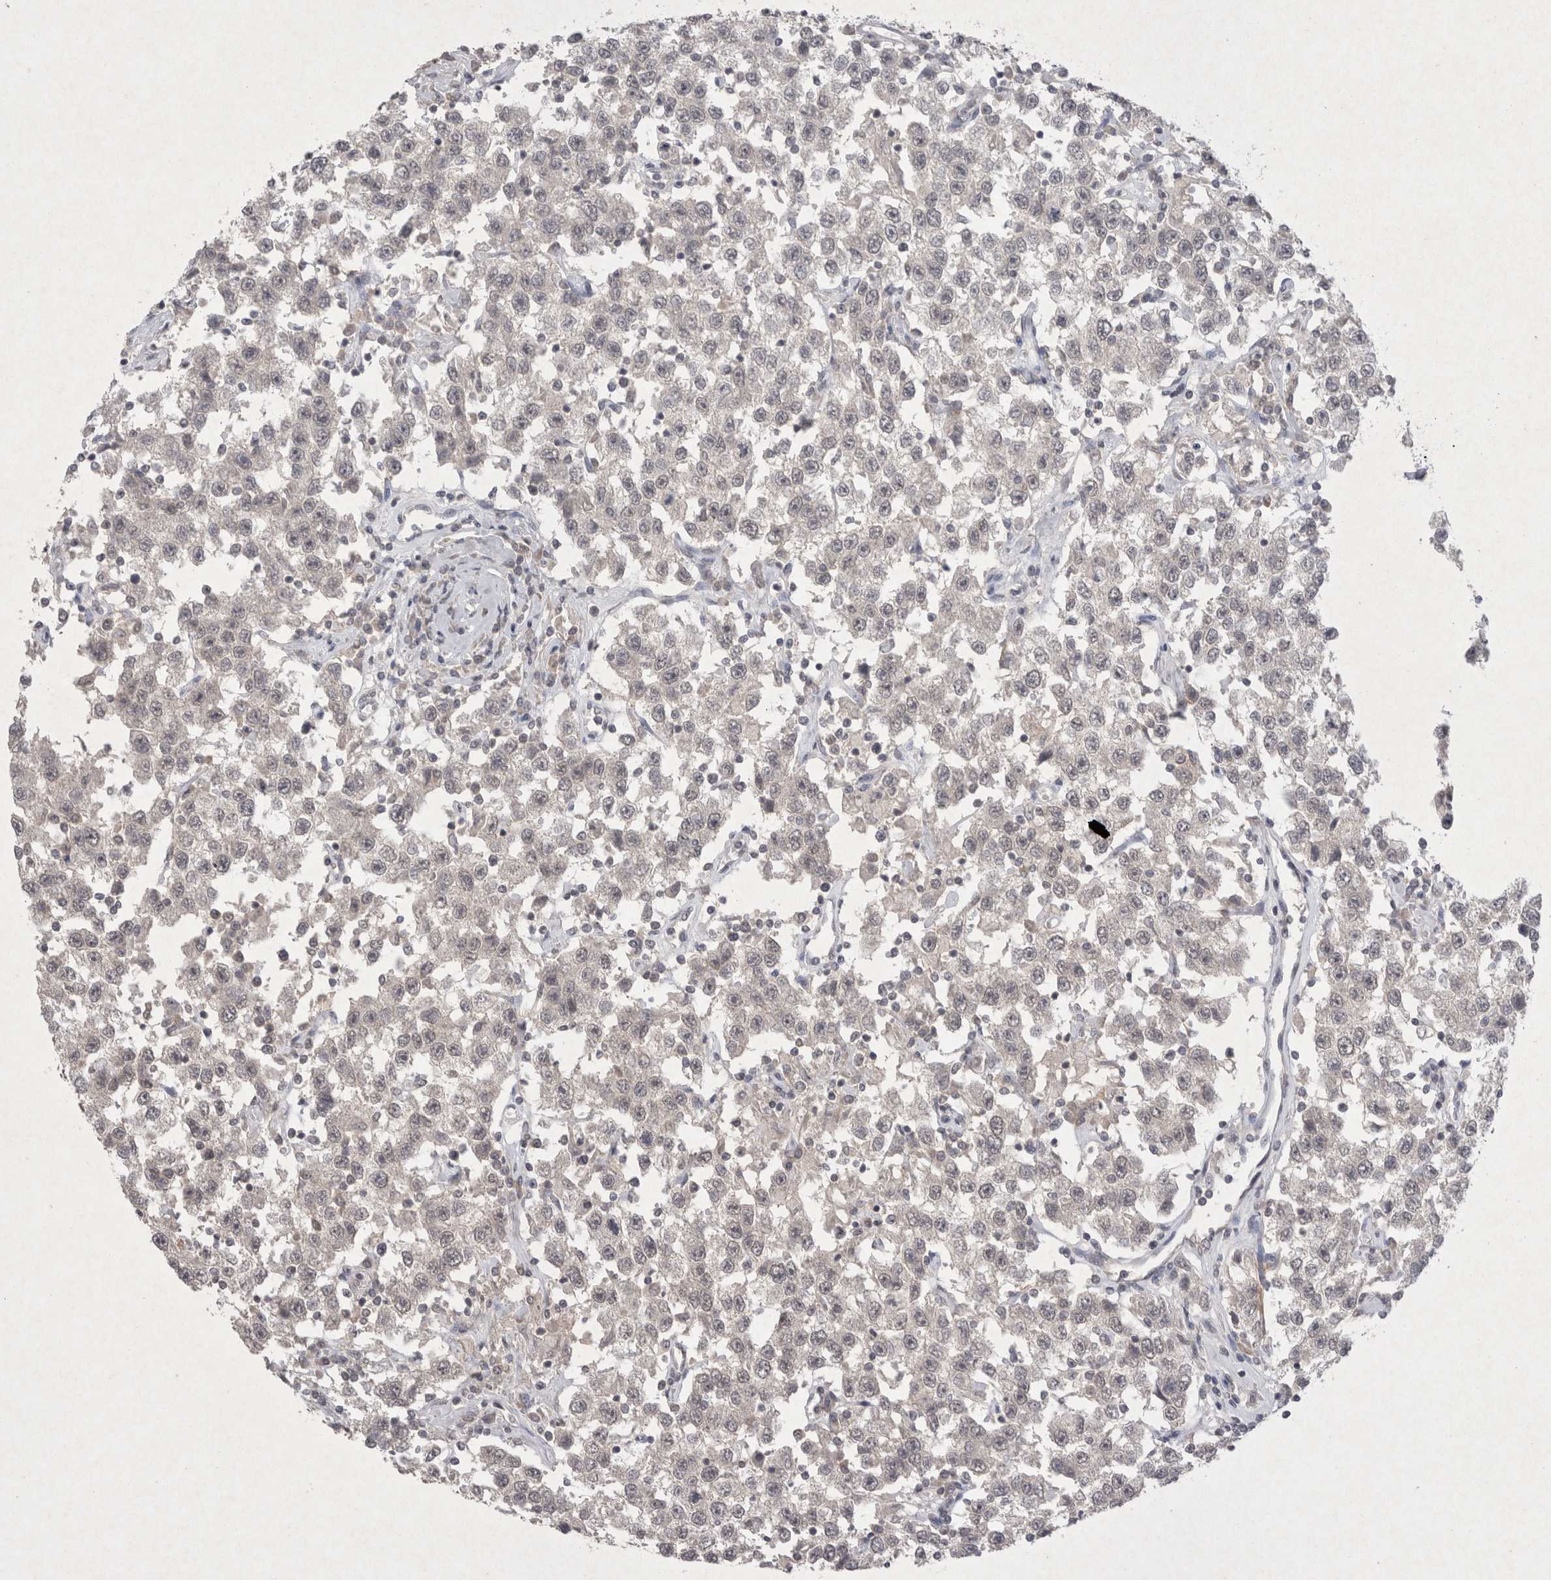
{"staining": {"intensity": "negative", "quantity": "none", "location": "none"}, "tissue": "testis cancer", "cell_type": "Tumor cells", "image_type": "cancer", "snomed": [{"axis": "morphology", "description": "Seminoma, NOS"}, {"axis": "topography", "description": "Testis"}], "caption": "IHC histopathology image of human testis cancer (seminoma) stained for a protein (brown), which exhibits no expression in tumor cells.", "gene": "LYVE1", "patient": {"sex": "male", "age": 41}}